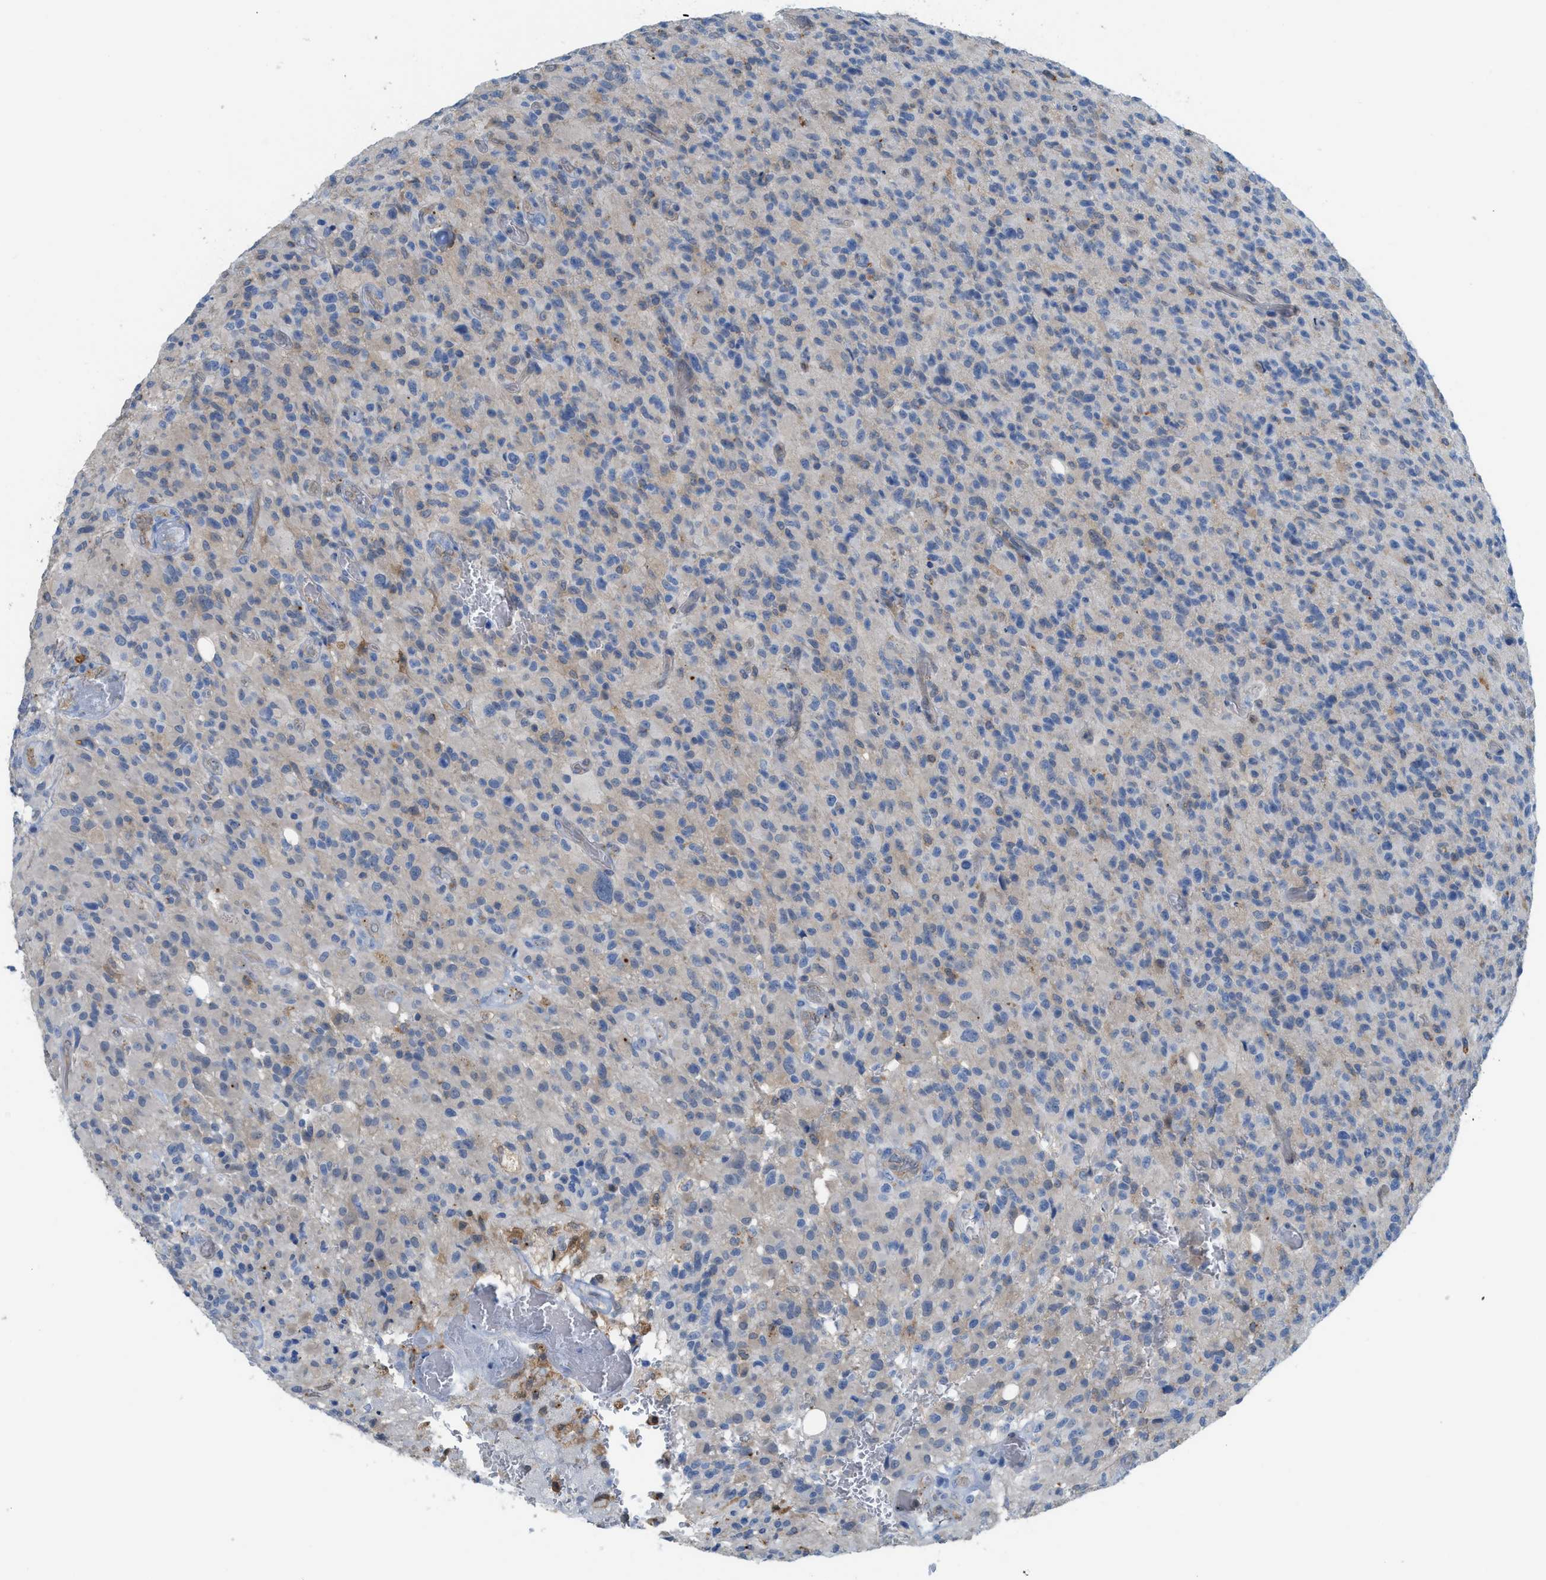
{"staining": {"intensity": "weak", "quantity": "<25%", "location": "cytoplasmic/membranous"}, "tissue": "glioma", "cell_type": "Tumor cells", "image_type": "cancer", "snomed": [{"axis": "morphology", "description": "Glioma, malignant, High grade"}, {"axis": "topography", "description": "Brain"}], "caption": "The IHC image has no significant staining in tumor cells of glioma tissue. (DAB immunohistochemistry with hematoxylin counter stain).", "gene": "CSTB", "patient": {"sex": "male", "age": 71}}